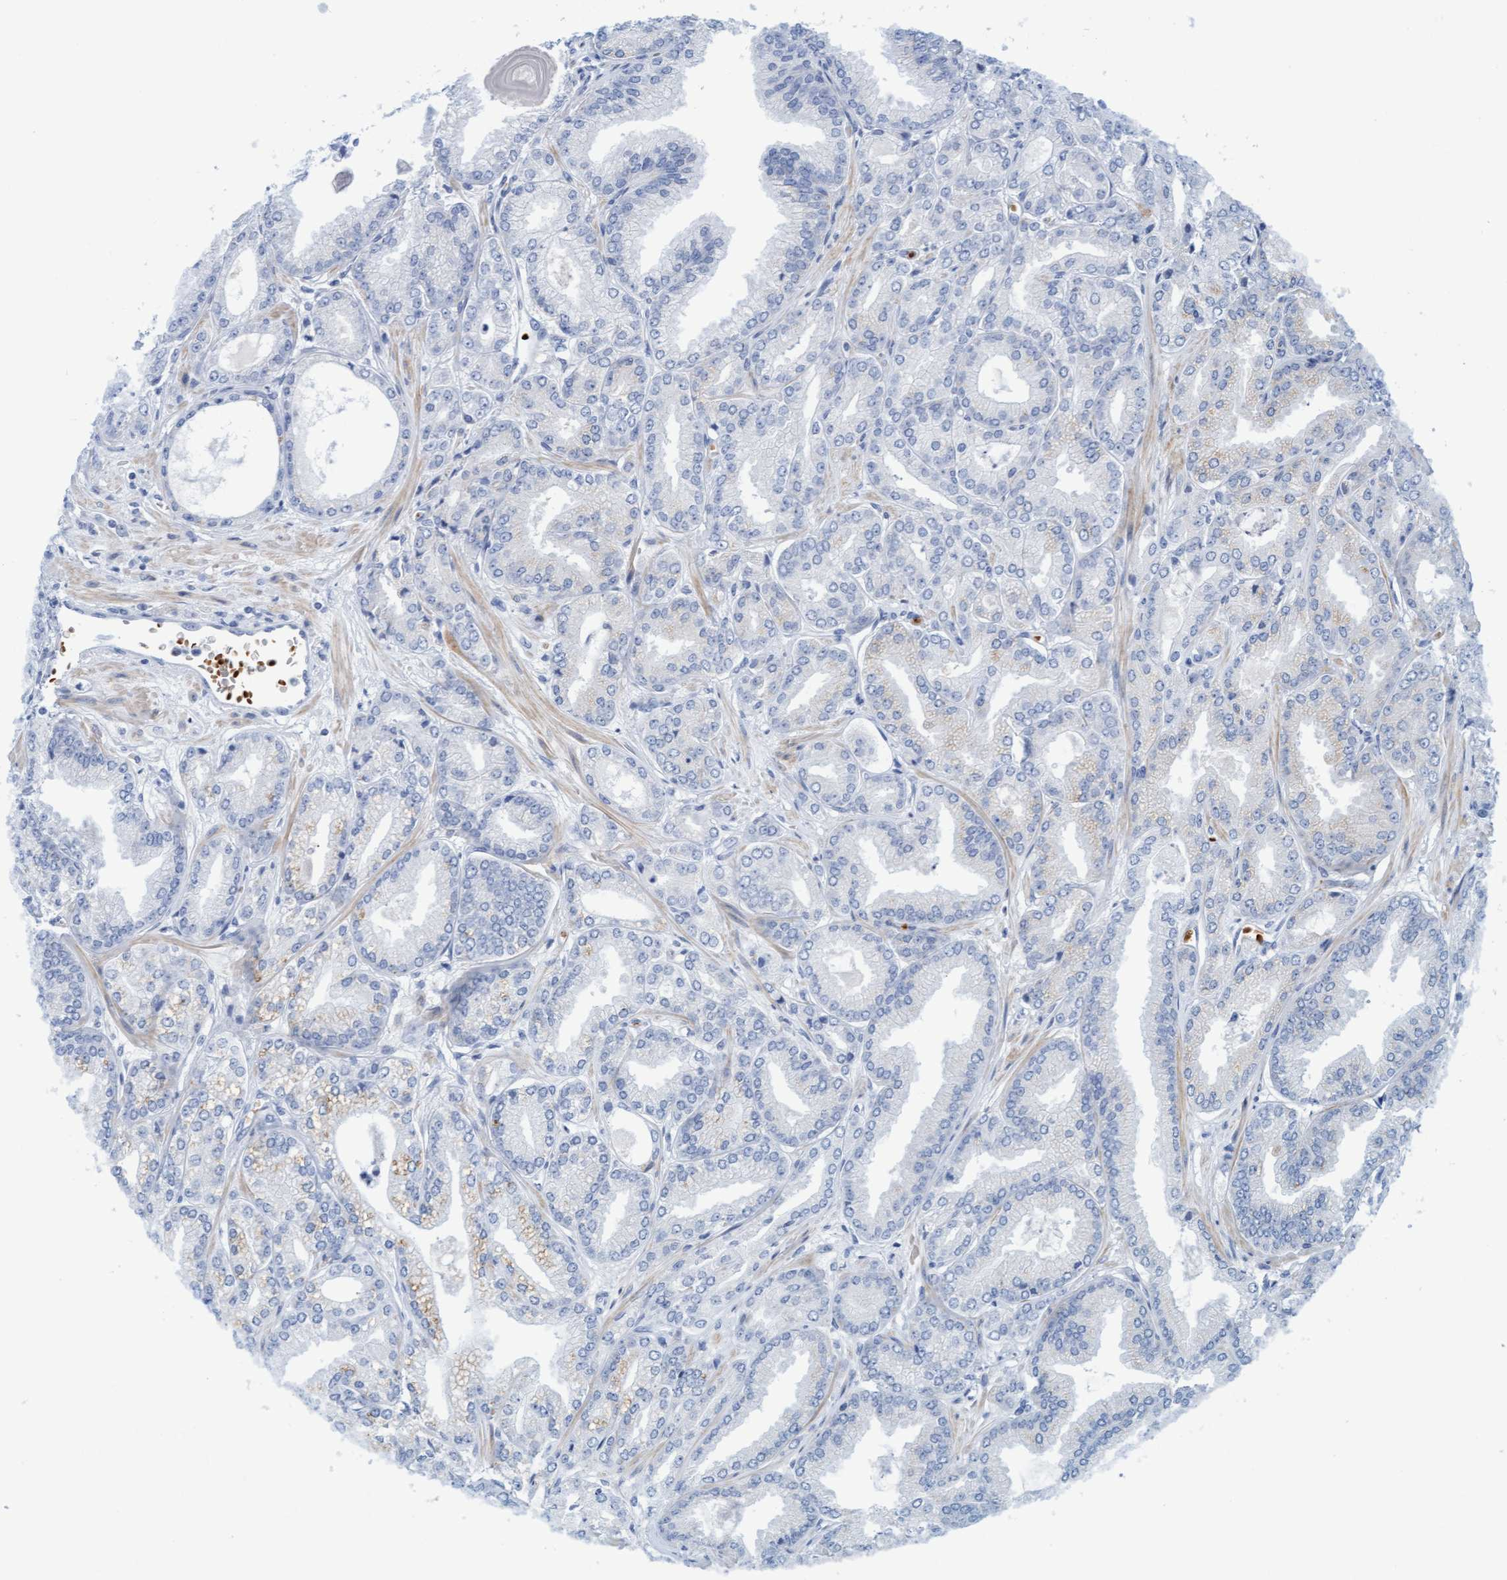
{"staining": {"intensity": "negative", "quantity": "none", "location": "none"}, "tissue": "prostate cancer", "cell_type": "Tumor cells", "image_type": "cancer", "snomed": [{"axis": "morphology", "description": "Adenocarcinoma, Low grade"}, {"axis": "topography", "description": "Prostate"}], "caption": "An image of human prostate cancer is negative for staining in tumor cells. (DAB IHC with hematoxylin counter stain).", "gene": "P2RX5", "patient": {"sex": "male", "age": 52}}